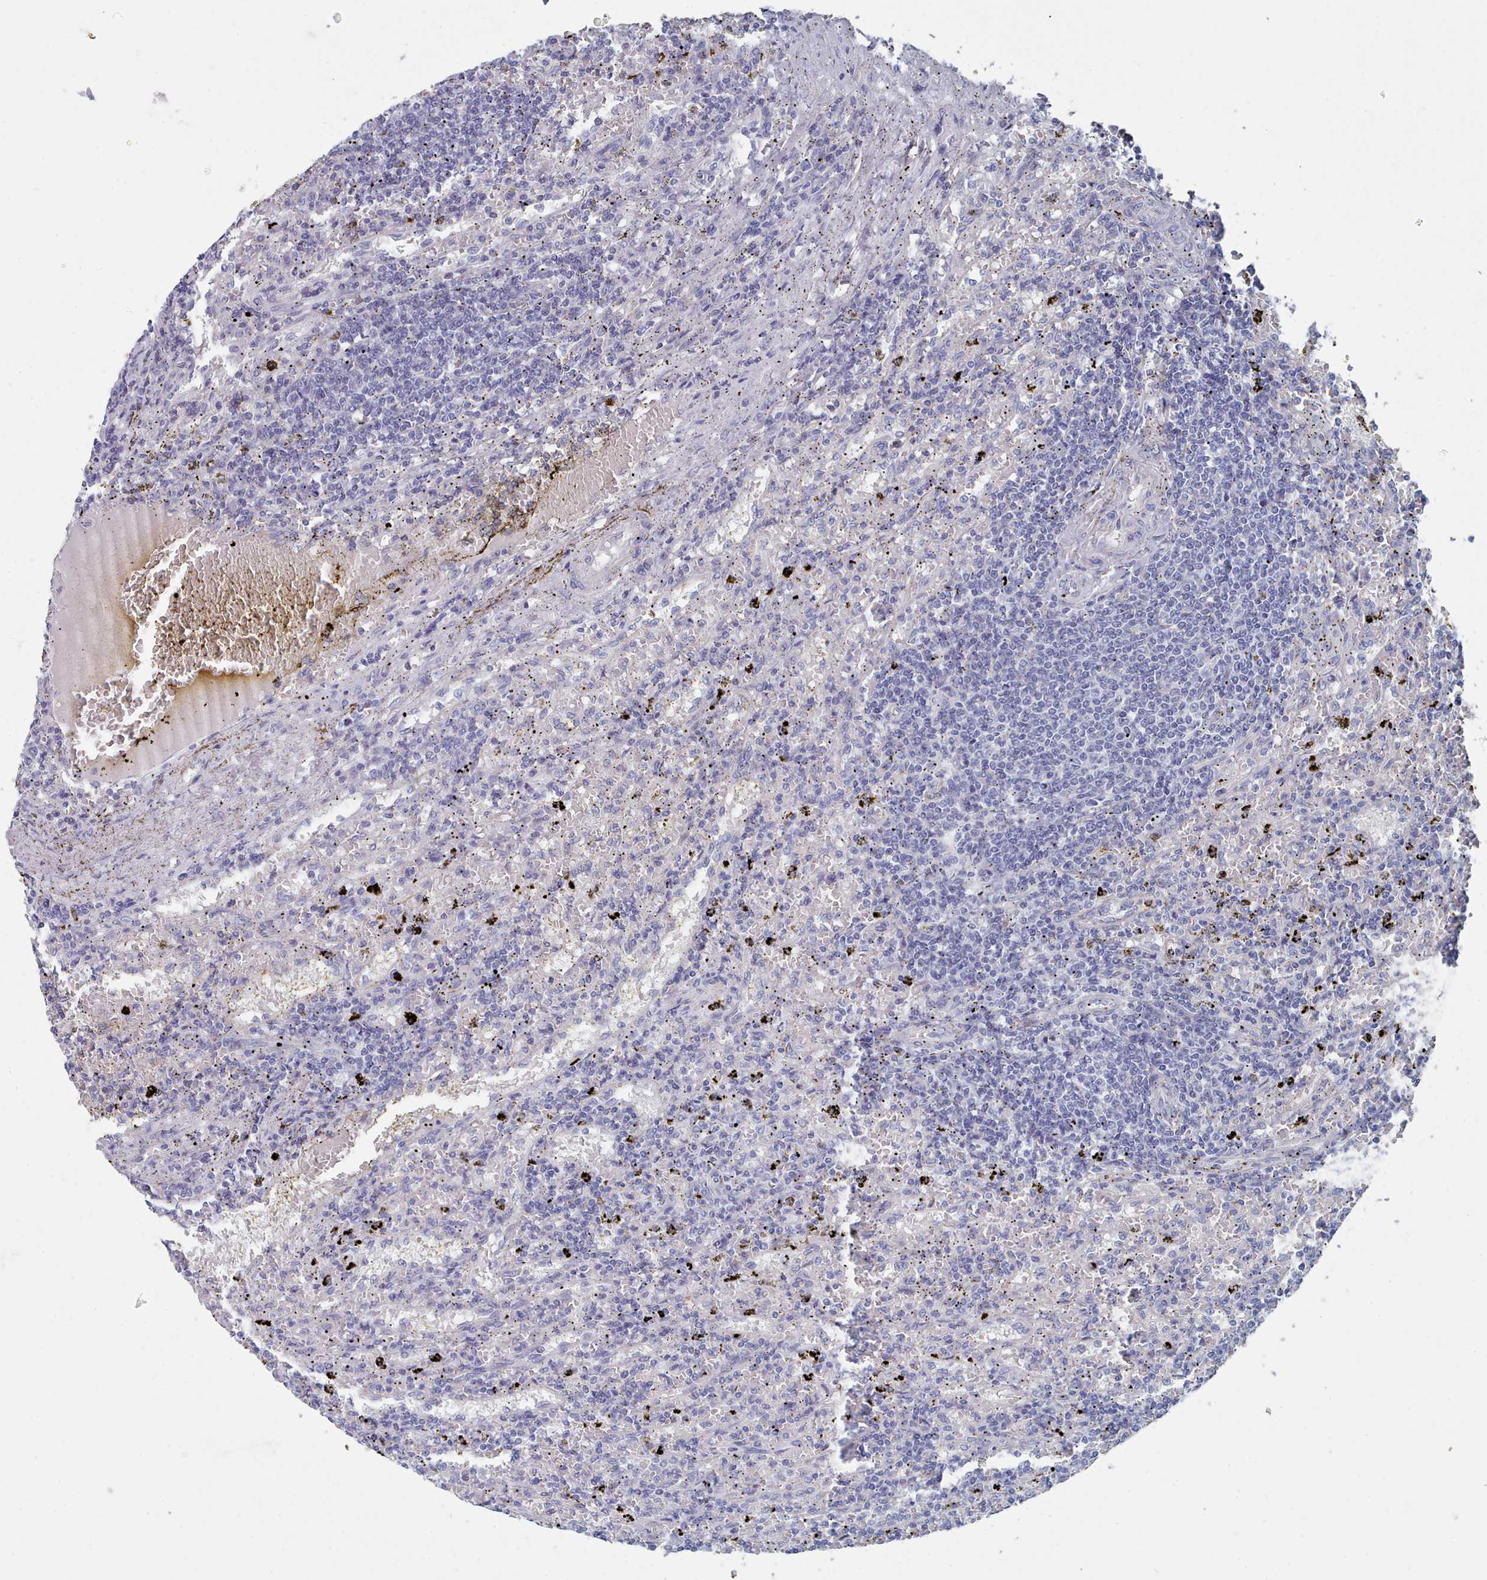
{"staining": {"intensity": "negative", "quantity": "none", "location": "none"}, "tissue": "lymphoma", "cell_type": "Tumor cells", "image_type": "cancer", "snomed": [{"axis": "morphology", "description": "Malignant lymphoma, non-Hodgkin's type, Low grade"}, {"axis": "topography", "description": "Spleen"}], "caption": "Tumor cells are negative for brown protein staining in lymphoma. (Immunohistochemistry (ihc), brightfield microscopy, high magnification).", "gene": "PDE4C", "patient": {"sex": "male", "age": 76}}